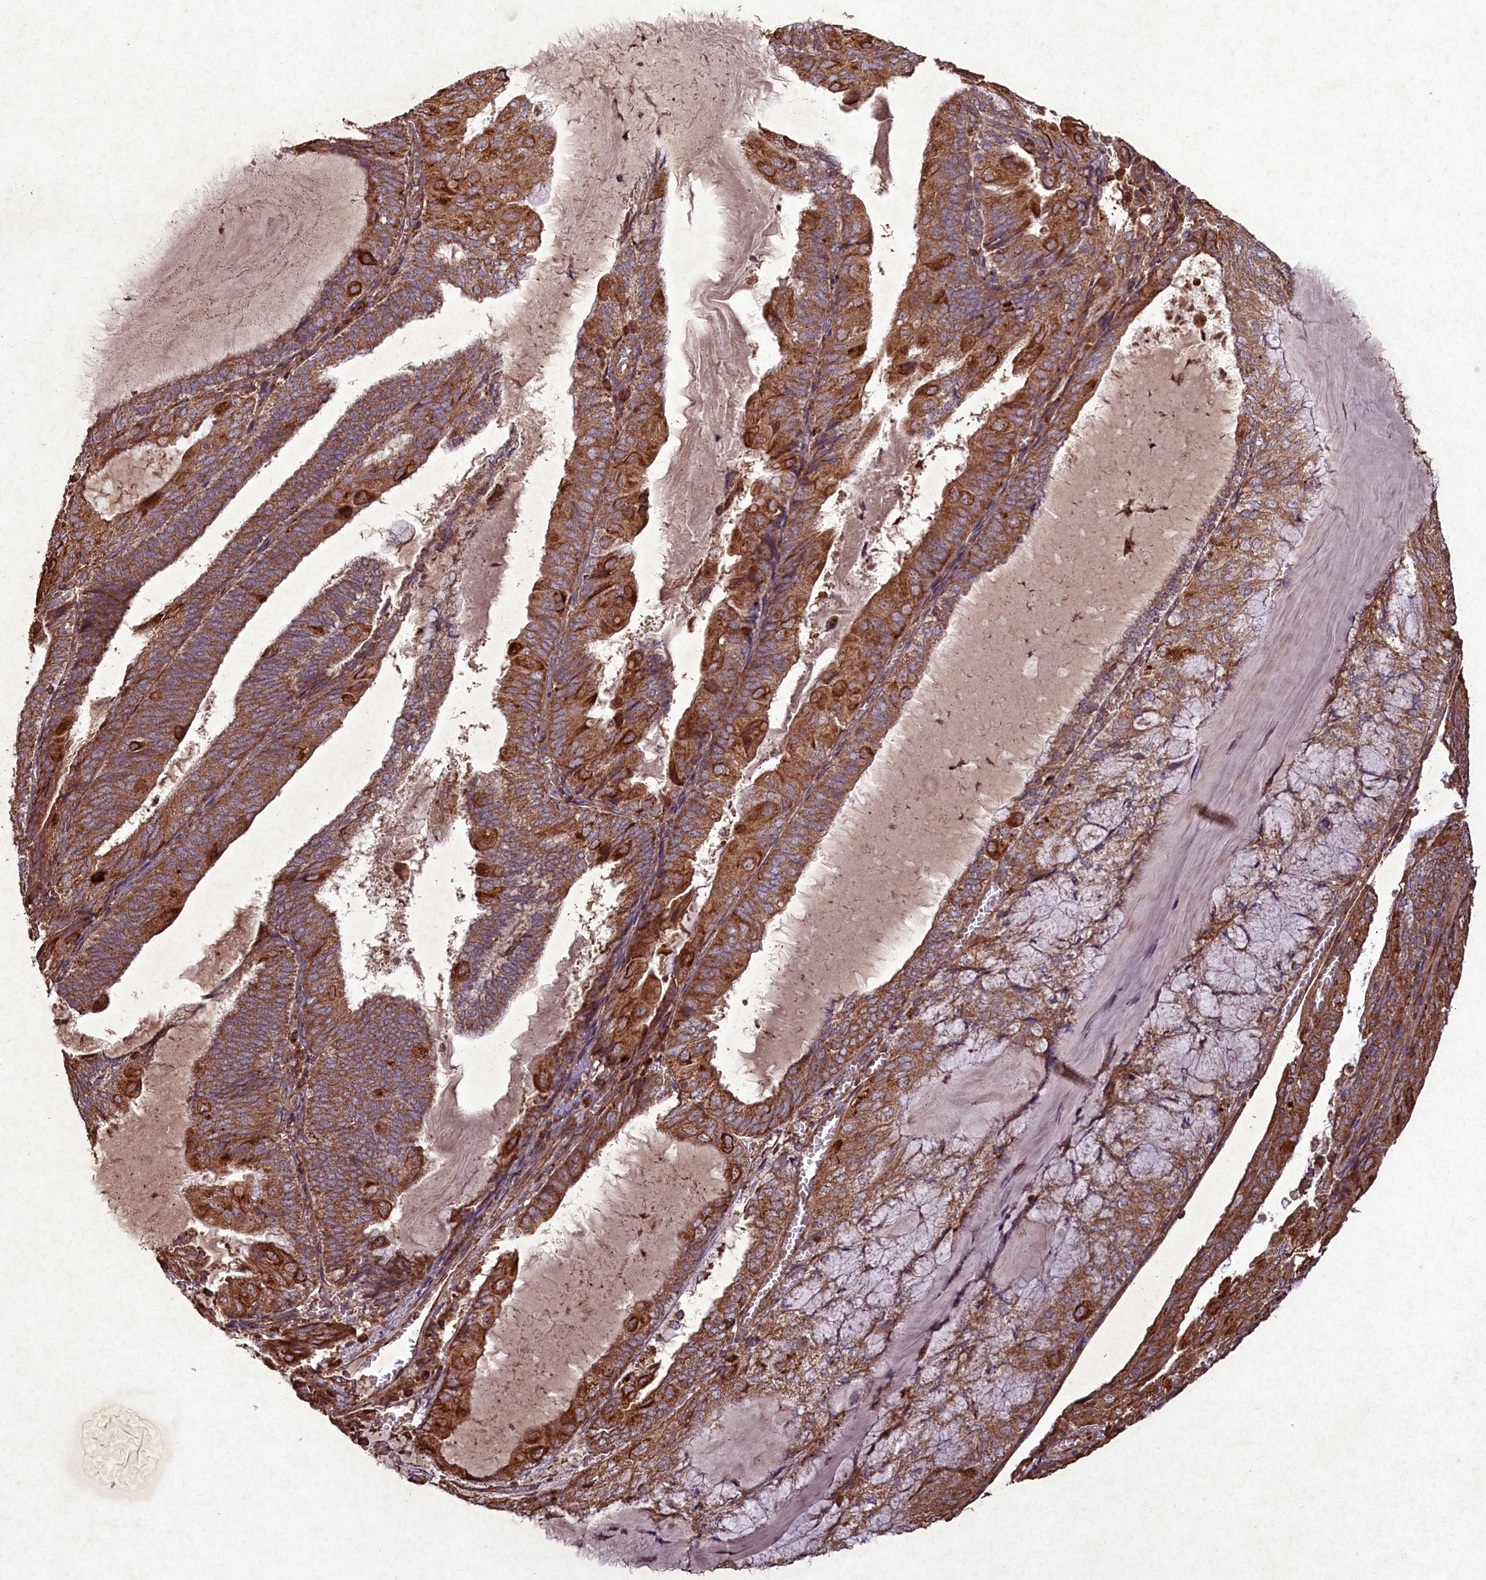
{"staining": {"intensity": "moderate", "quantity": ">75%", "location": "cytoplasmic/membranous"}, "tissue": "endometrial cancer", "cell_type": "Tumor cells", "image_type": "cancer", "snomed": [{"axis": "morphology", "description": "Adenocarcinoma, NOS"}, {"axis": "topography", "description": "Endometrium"}], "caption": "Immunohistochemistry (IHC) micrograph of endometrial cancer stained for a protein (brown), which shows medium levels of moderate cytoplasmic/membranous positivity in about >75% of tumor cells.", "gene": "CIAO2B", "patient": {"sex": "female", "age": 81}}